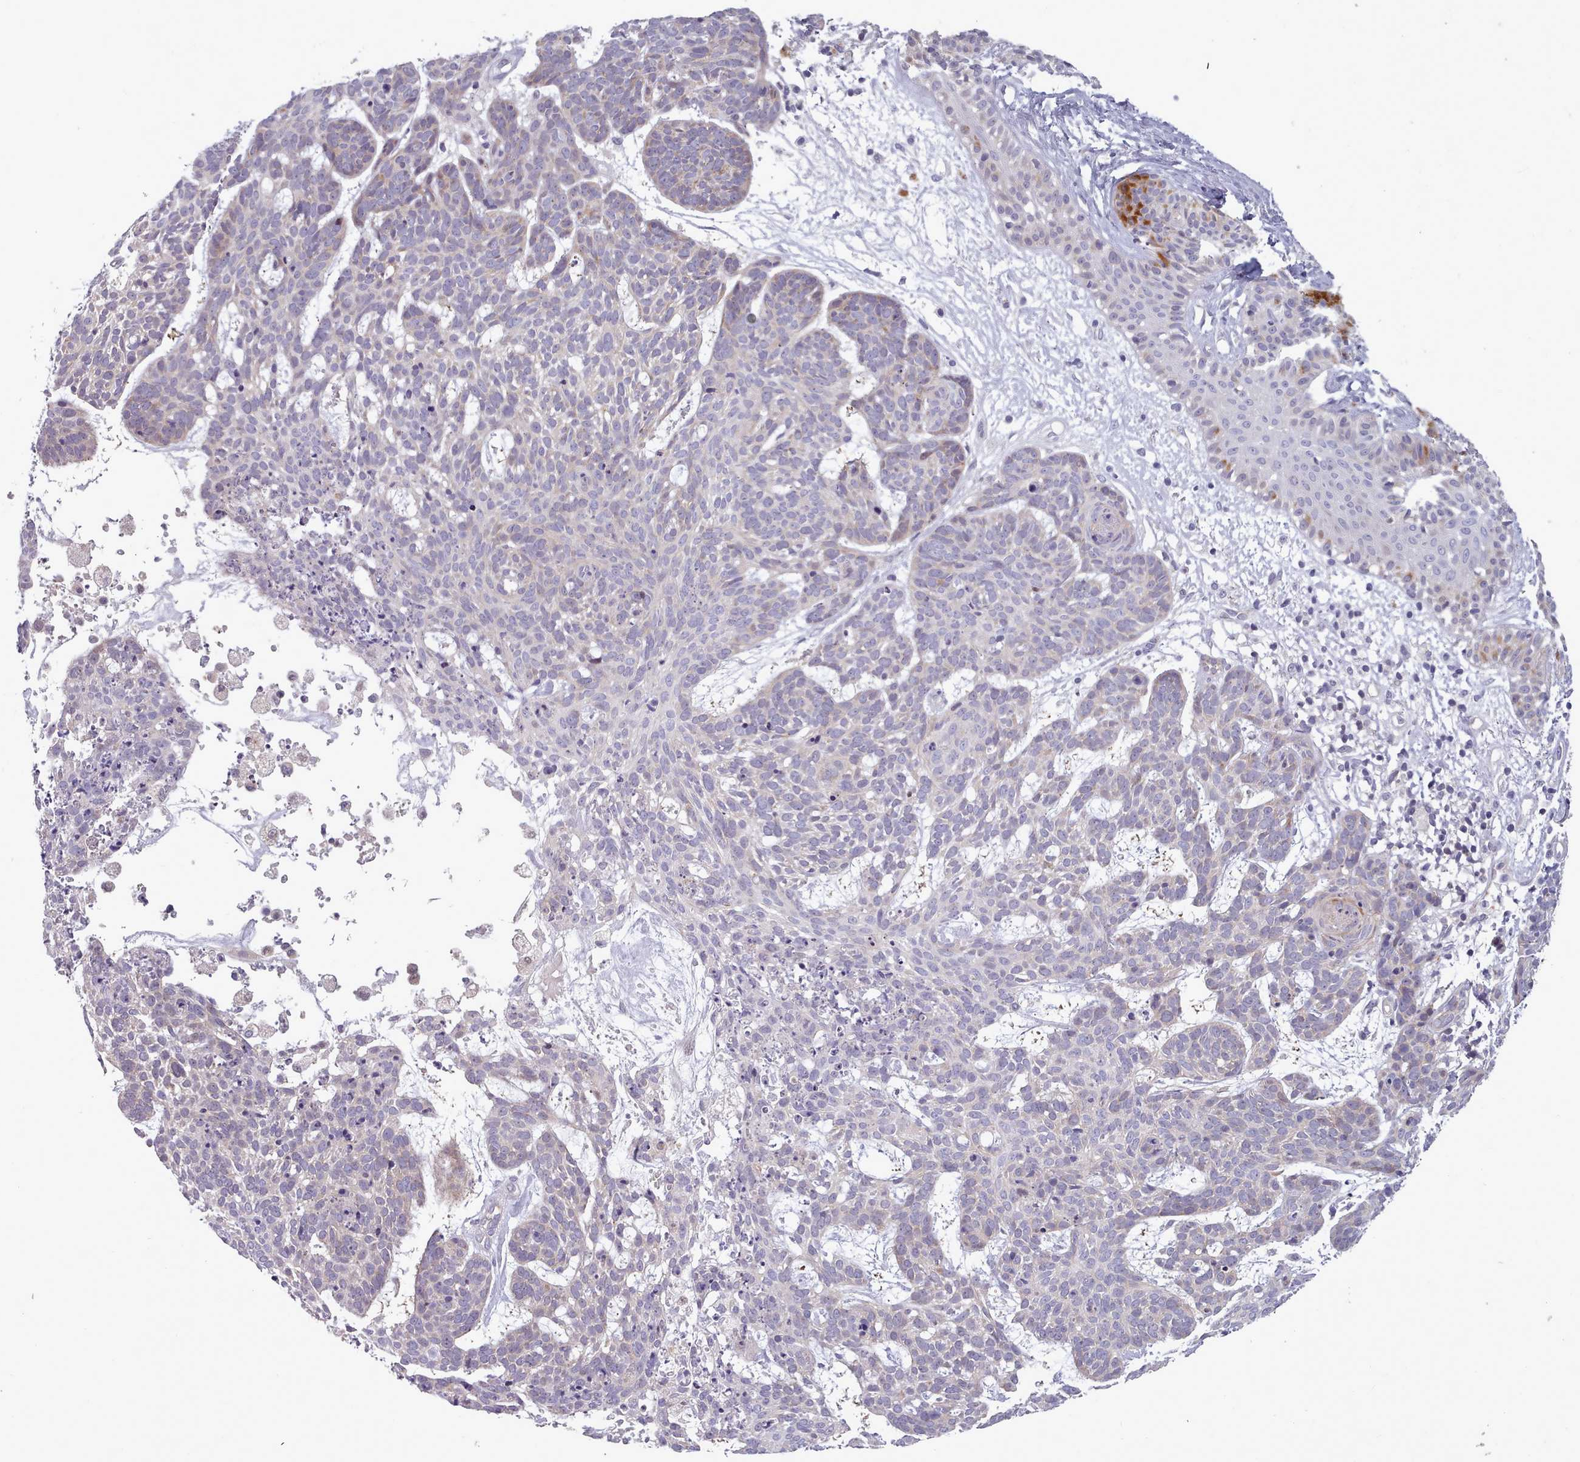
{"staining": {"intensity": "negative", "quantity": "none", "location": "none"}, "tissue": "skin cancer", "cell_type": "Tumor cells", "image_type": "cancer", "snomed": [{"axis": "morphology", "description": "Basal cell carcinoma"}, {"axis": "topography", "description": "Skin"}], "caption": "The micrograph exhibits no staining of tumor cells in skin basal cell carcinoma.", "gene": "CLNS1A", "patient": {"sex": "female", "age": 89}}